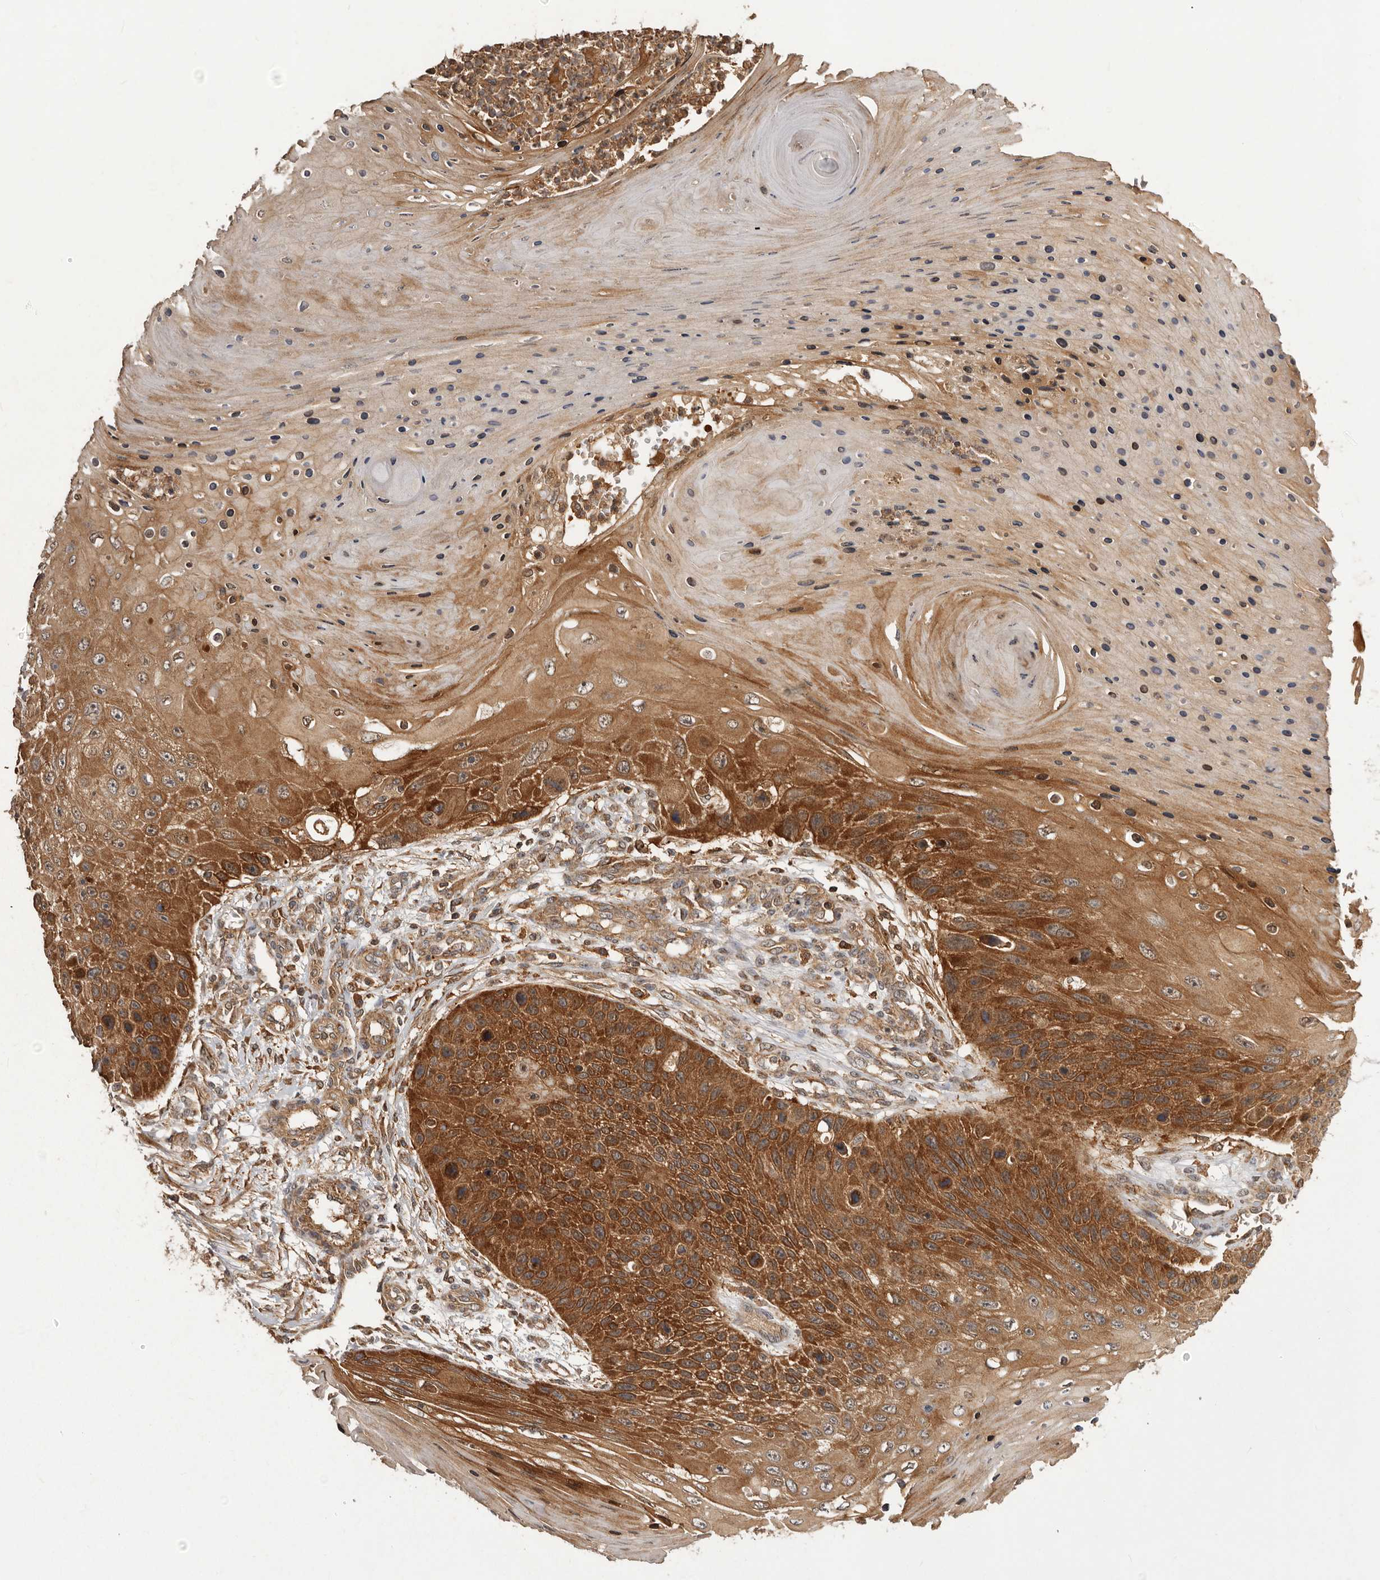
{"staining": {"intensity": "strong", "quantity": ">75%", "location": "cytoplasmic/membranous"}, "tissue": "skin cancer", "cell_type": "Tumor cells", "image_type": "cancer", "snomed": [{"axis": "morphology", "description": "Squamous cell carcinoma, NOS"}, {"axis": "topography", "description": "Skin"}], "caption": "Human squamous cell carcinoma (skin) stained for a protein (brown) reveals strong cytoplasmic/membranous positive staining in approximately >75% of tumor cells.", "gene": "SLC22A3", "patient": {"sex": "female", "age": 88}}